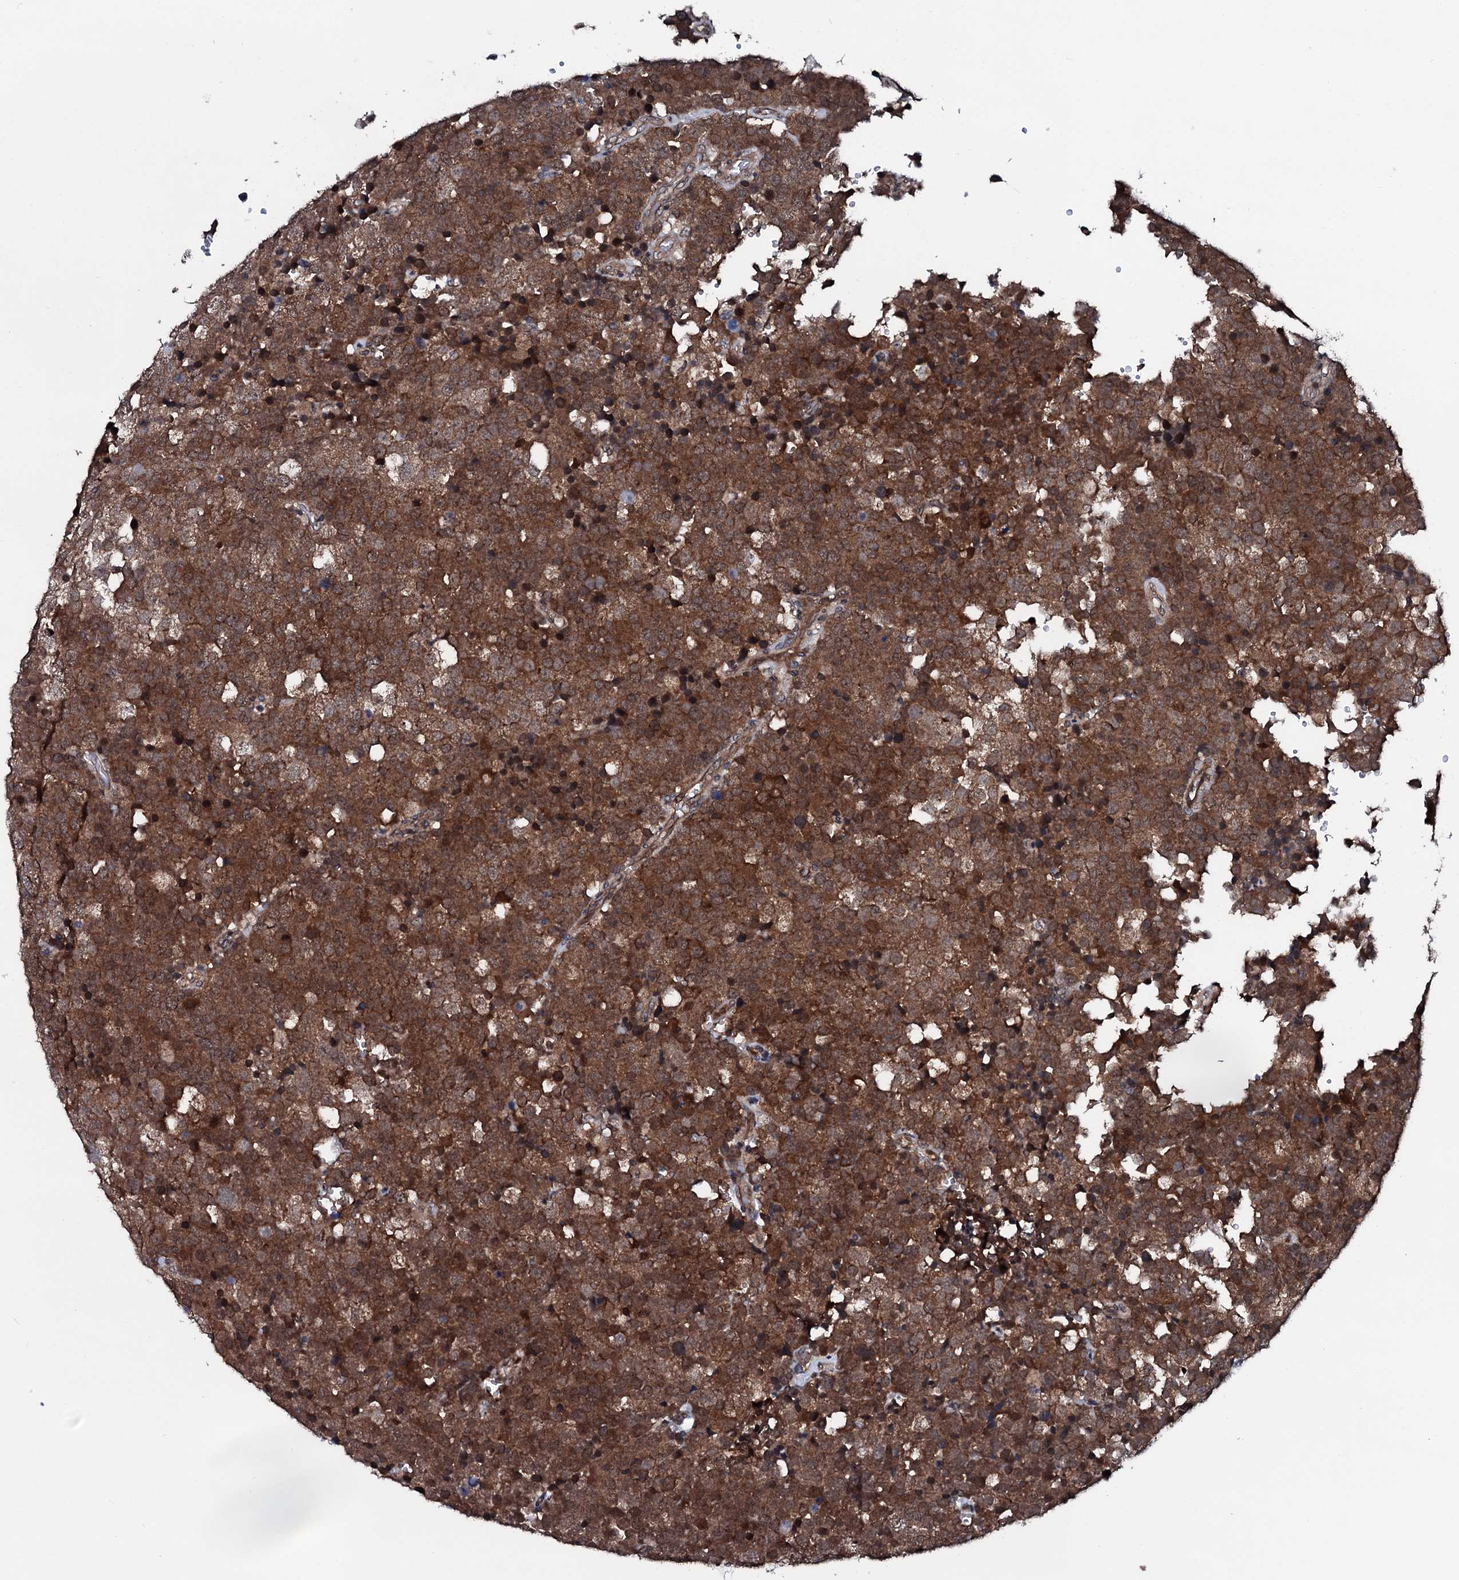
{"staining": {"intensity": "strong", "quantity": ">75%", "location": "cytoplasmic/membranous"}, "tissue": "testis cancer", "cell_type": "Tumor cells", "image_type": "cancer", "snomed": [{"axis": "morphology", "description": "Seminoma, NOS"}, {"axis": "topography", "description": "Testis"}], "caption": "Immunohistochemistry (IHC) image of neoplastic tissue: testis seminoma stained using IHC displays high levels of strong protein expression localized specifically in the cytoplasmic/membranous of tumor cells, appearing as a cytoplasmic/membranous brown color.", "gene": "OGFOD2", "patient": {"sex": "male", "age": 71}}